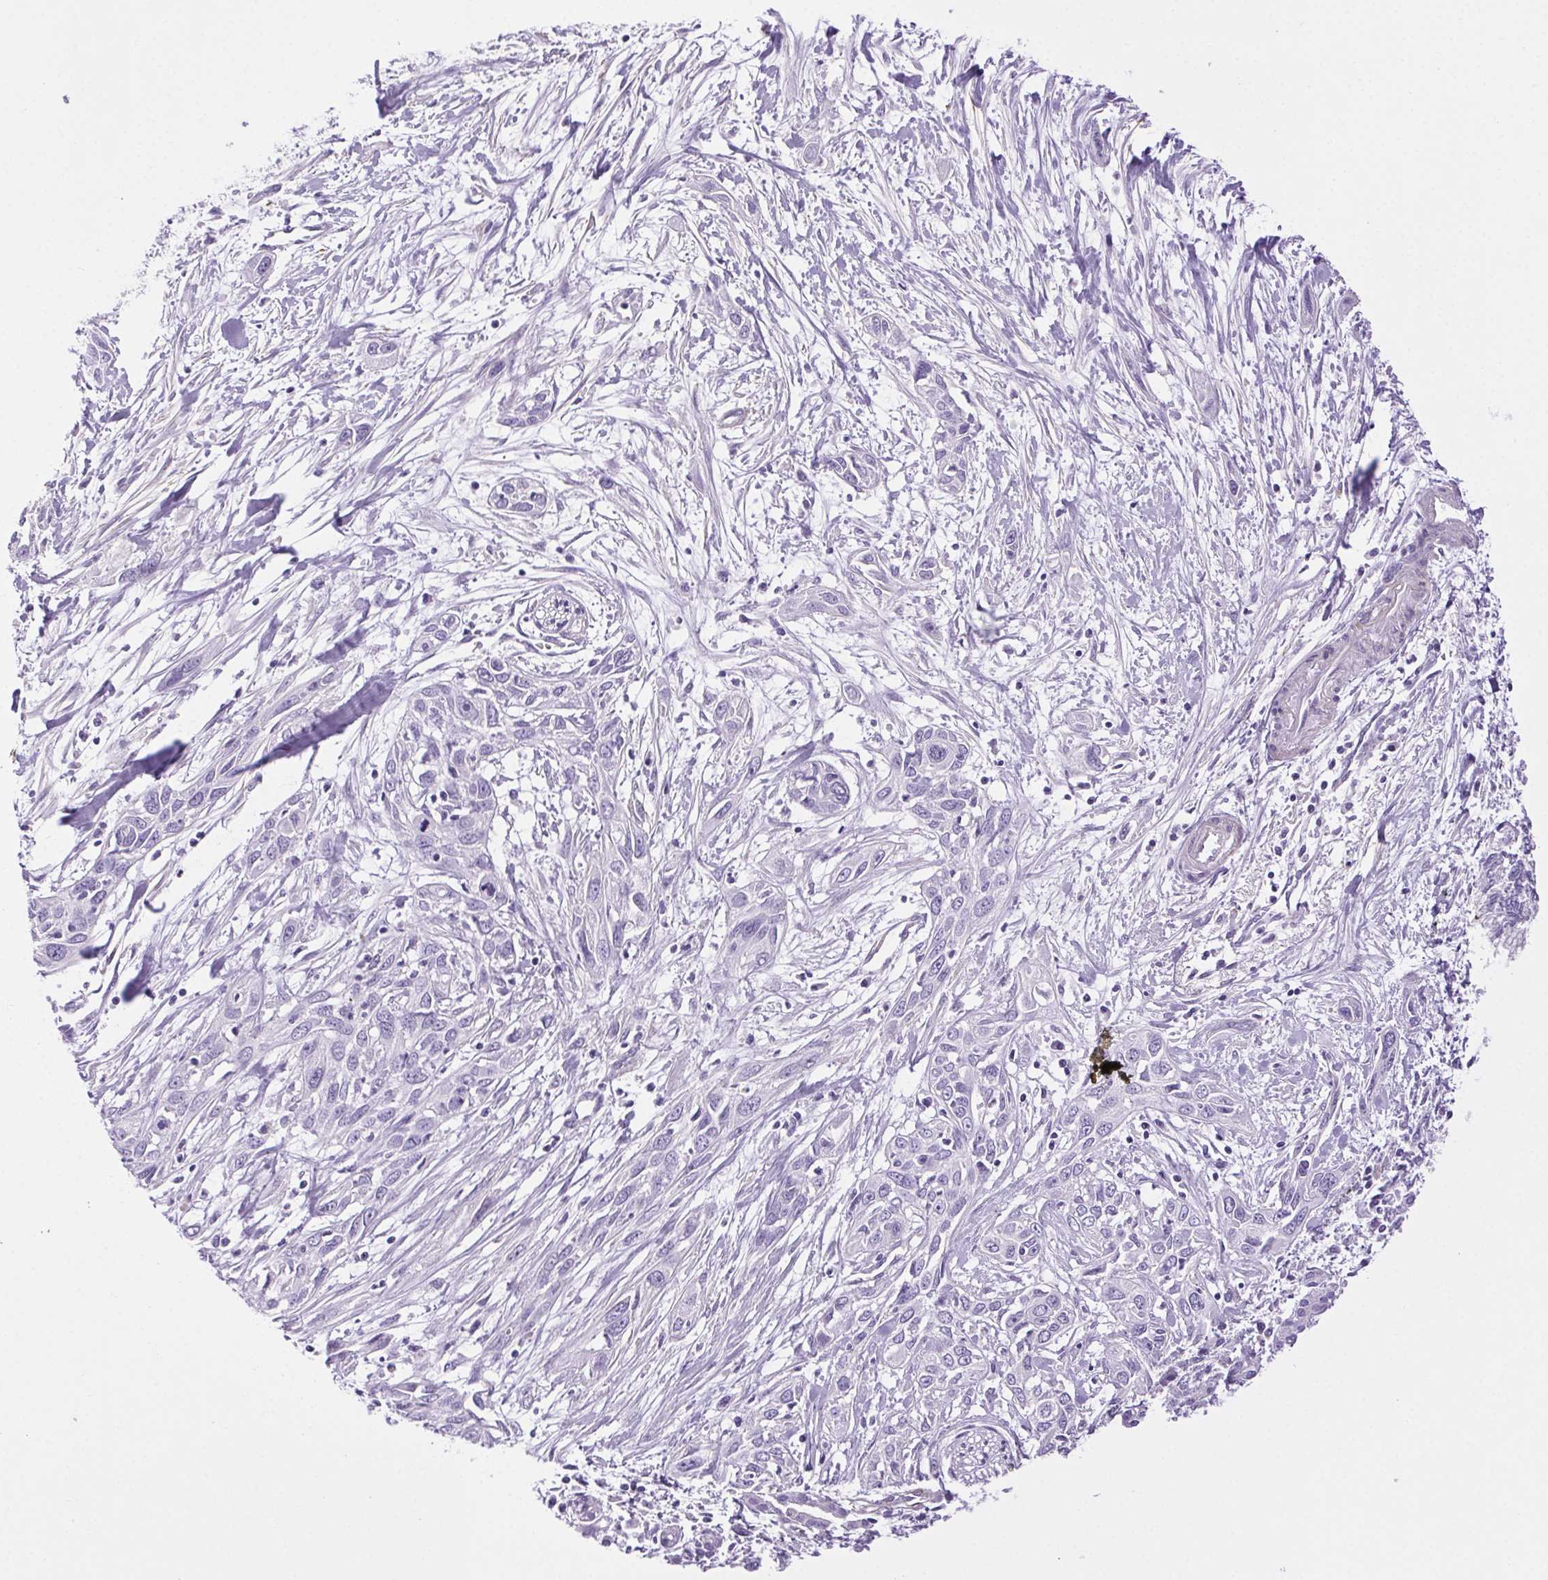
{"staining": {"intensity": "negative", "quantity": "none", "location": "none"}, "tissue": "pancreatic cancer", "cell_type": "Tumor cells", "image_type": "cancer", "snomed": [{"axis": "morphology", "description": "Adenocarcinoma, NOS"}, {"axis": "topography", "description": "Pancreas"}], "caption": "Histopathology image shows no significant protein positivity in tumor cells of pancreatic cancer.", "gene": "SHCBP1L", "patient": {"sex": "female", "age": 55}}